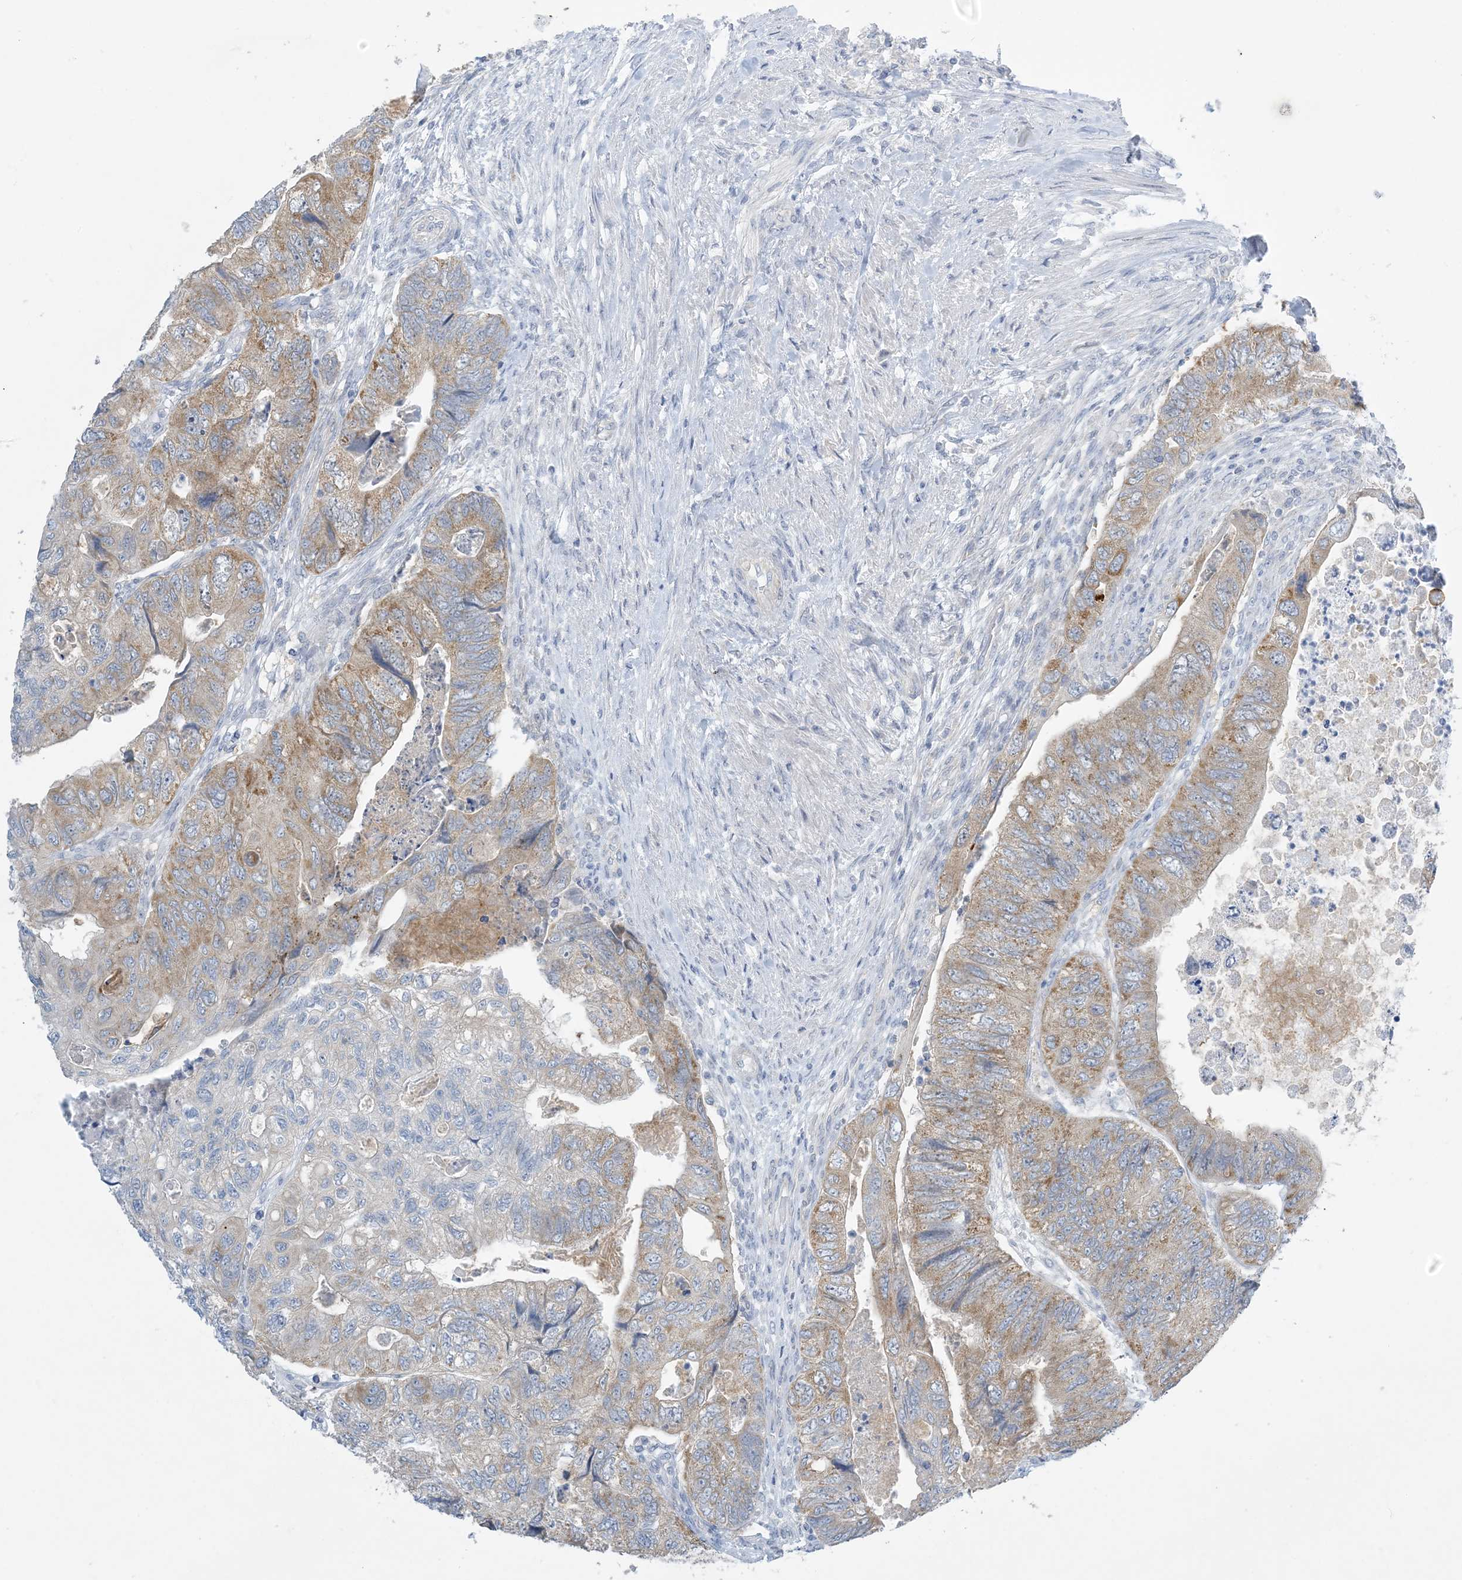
{"staining": {"intensity": "moderate", "quantity": "25%-75%", "location": "cytoplasmic/membranous"}, "tissue": "colorectal cancer", "cell_type": "Tumor cells", "image_type": "cancer", "snomed": [{"axis": "morphology", "description": "Adenocarcinoma, NOS"}, {"axis": "topography", "description": "Rectum"}], "caption": "Immunohistochemical staining of human colorectal adenocarcinoma displays medium levels of moderate cytoplasmic/membranous expression in about 25%-75% of tumor cells.", "gene": "MRPS18A", "patient": {"sex": "male", "age": 63}}